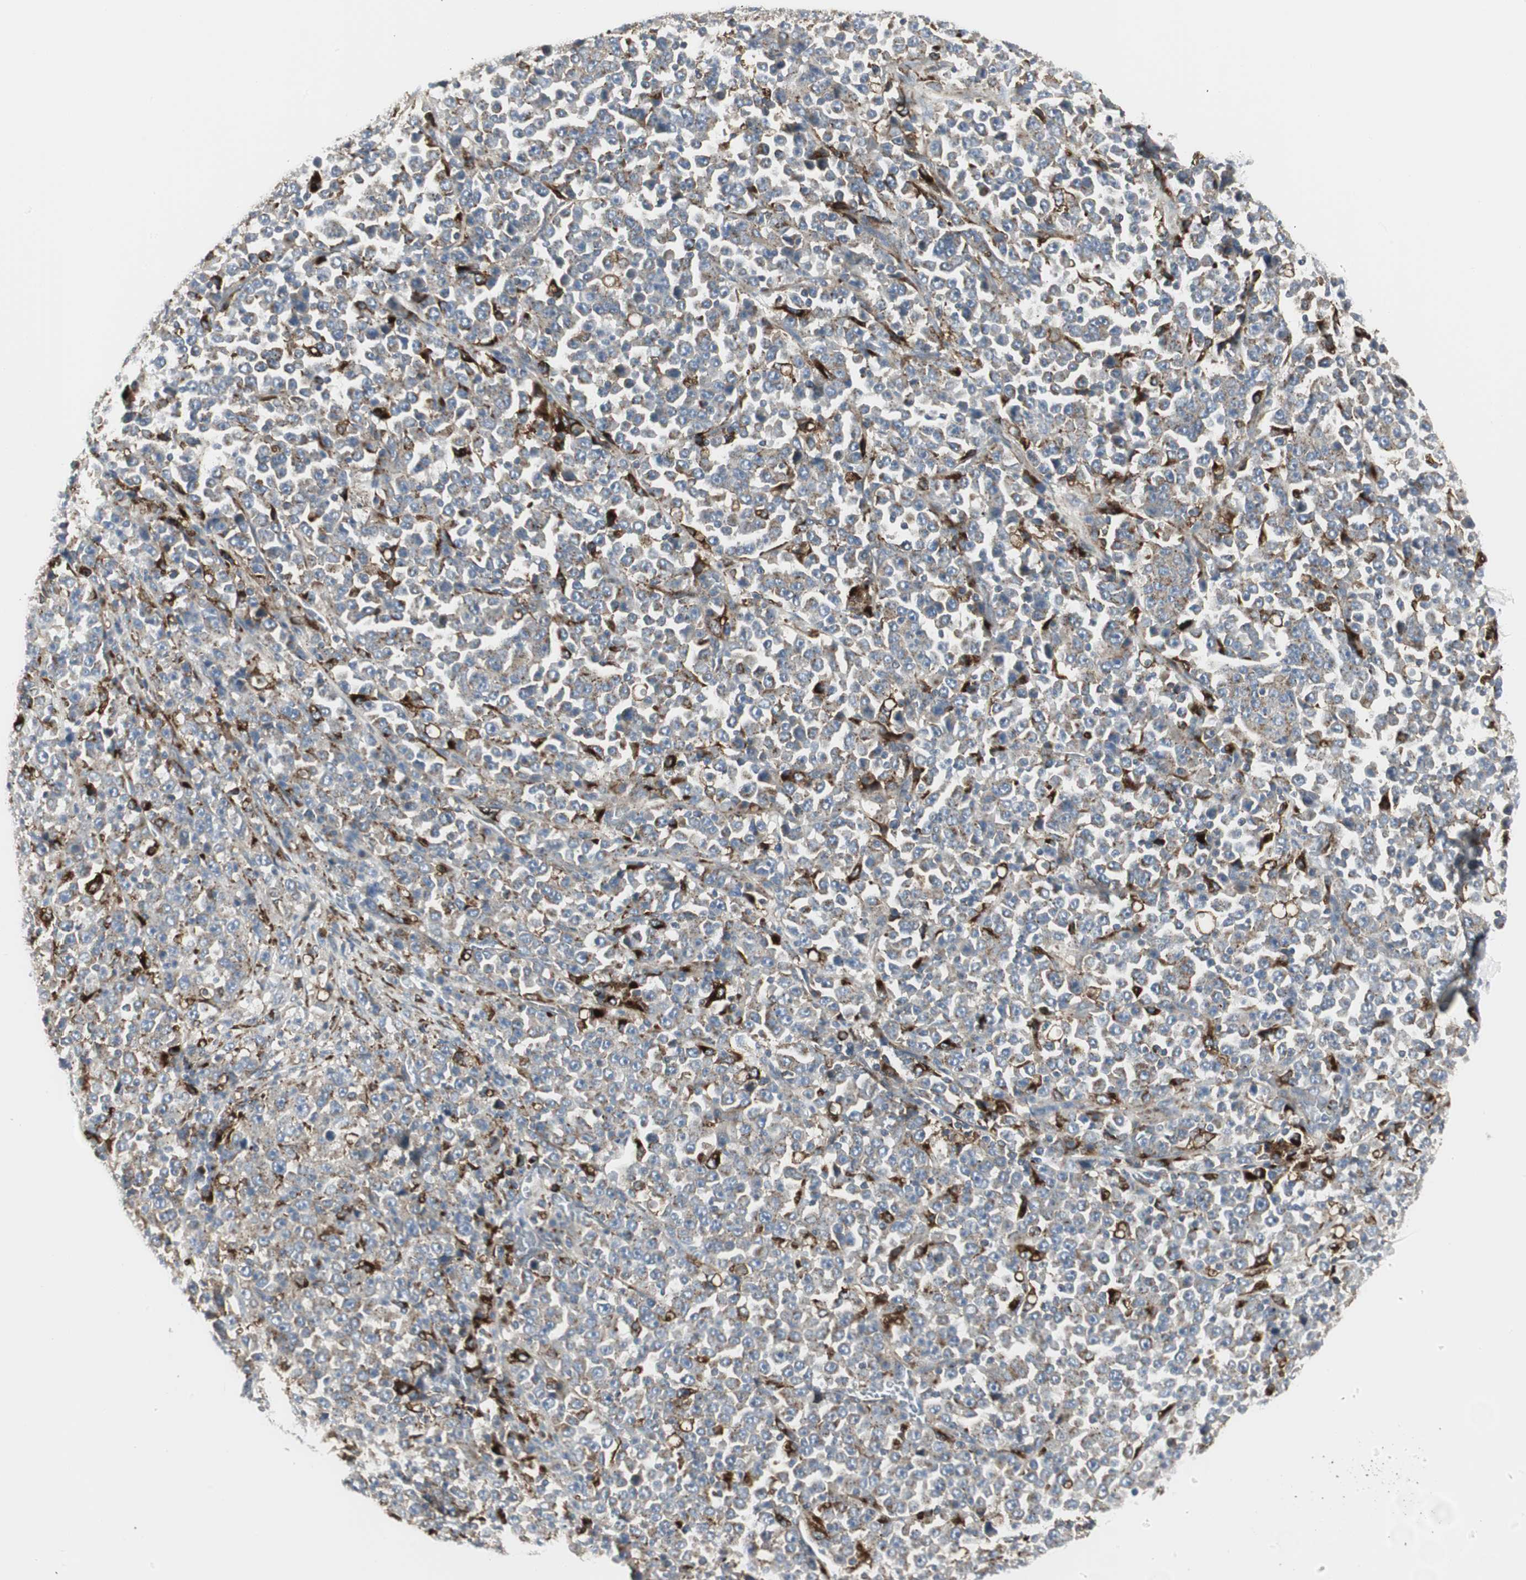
{"staining": {"intensity": "negative", "quantity": "none", "location": "none"}, "tissue": "stomach cancer", "cell_type": "Tumor cells", "image_type": "cancer", "snomed": [{"axis": "morphology", "description": "Normal tissue, NOS"}, {"axis": "morphology", "description": "Adenocarcinoma, NOS"}, {"axis": "topography", "description": "Stomach, upper"}, {"axis": "topography", "description": "Stomach"}], "caption": "High power microscopy histopathology image of an immunohistochemistry histopathology image of stomach adenocarcinoma, revealing no significant positivity in tumor cells.", "gene": "ATP6V1B2", "patient": {"sex": "male", "age": 59}}